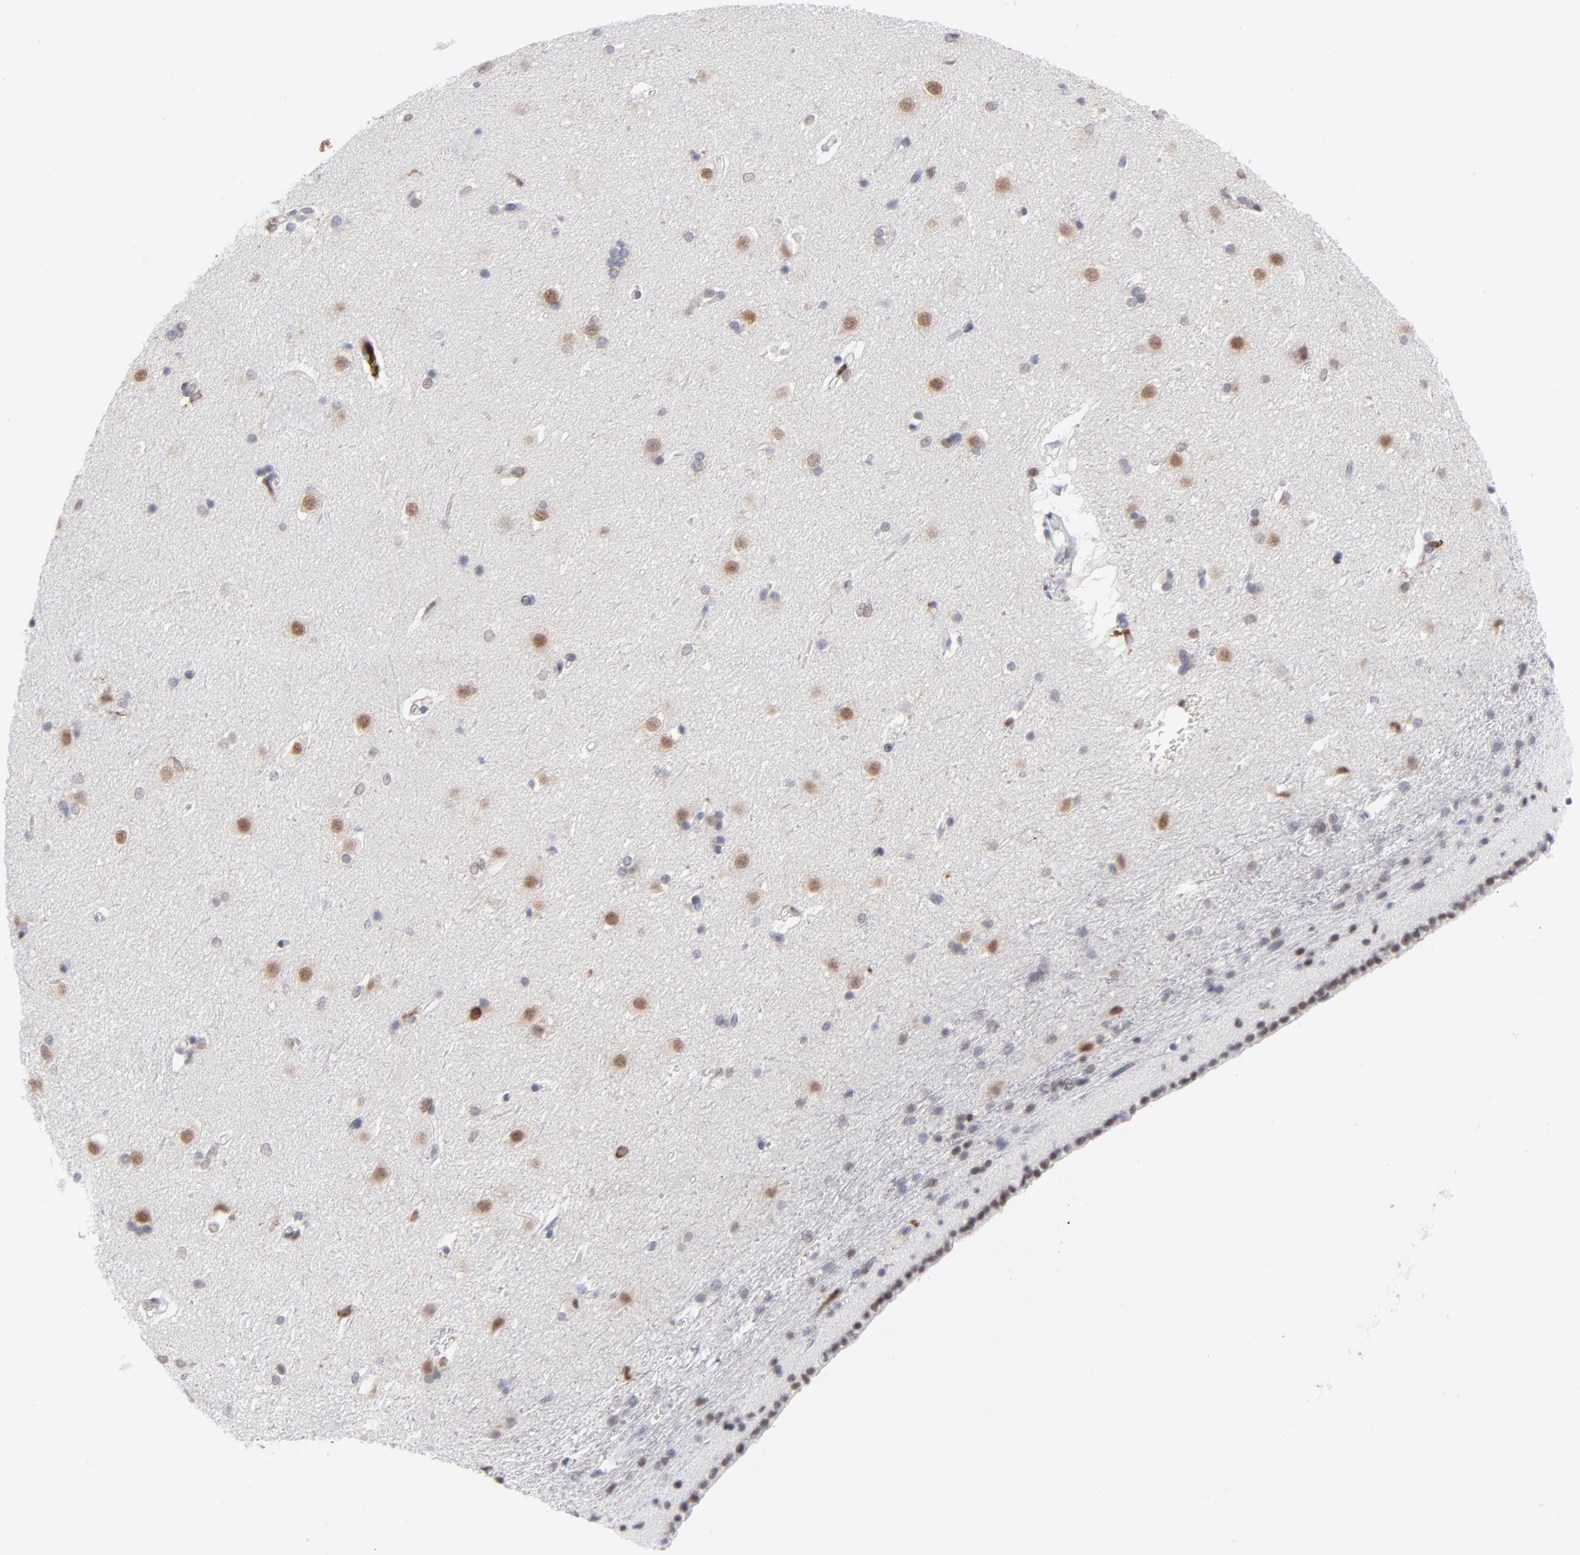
{"staining": {"intensity": "negative", "quantity": "none", "location": "none"}, "tissue": "caudate", "cell_type": "Glial cells", "image_type": "normal", "snomed": [{"axis": "morphology", "description": "Normal tissue, NOS"}, {"axis": "topography", "description": "Lateral ventricle wall"}], "caption": "Photomicrograph shows no significant protein positivity in glial cells of benign caudate. (DAB immunohistochemistry with hematoxylin counter stain).", "gene": "CCR2", "patient": {"sex": "female", "age": 19}}